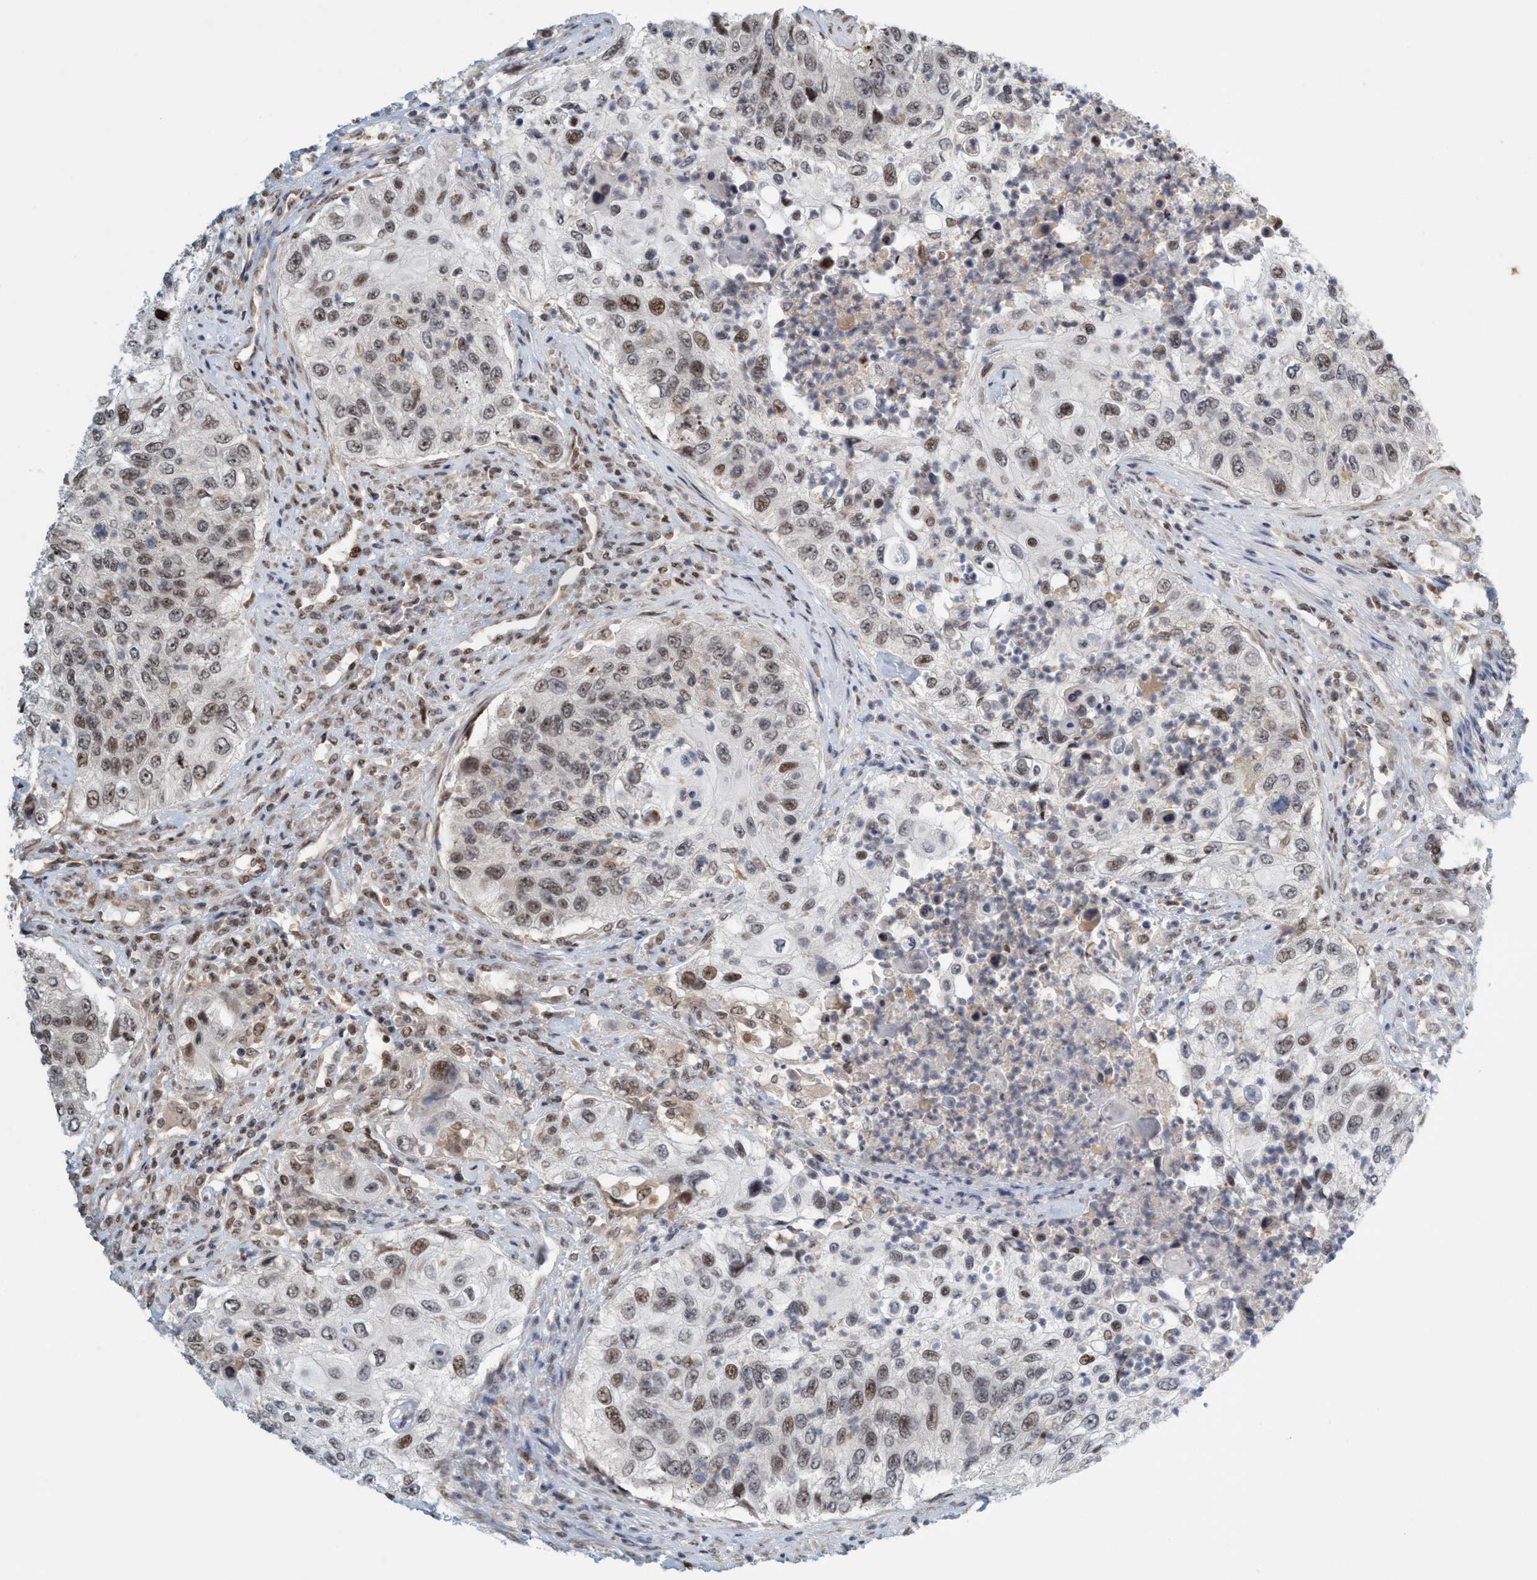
{"staining": {"intensity": "moderate", "quantity": "25%-75%", "location": "nuclear"}, "tissue": "urothelial cancer", "cell_type": "Tumor cells", "image_type": "cancer", "snomed": [{"axis": "morphology", "description": "Urothelial carcinoma, High grade"}, {"axis": "topography", "description": "Urinary bladder"}], "caption": "Tumor cells display medium levels of moderate nuclear expression in approximately 25%-75% of cells in urothelial cancer.", "gene": "SMCR8", "patient": {"sex": "female", "age": 60}}